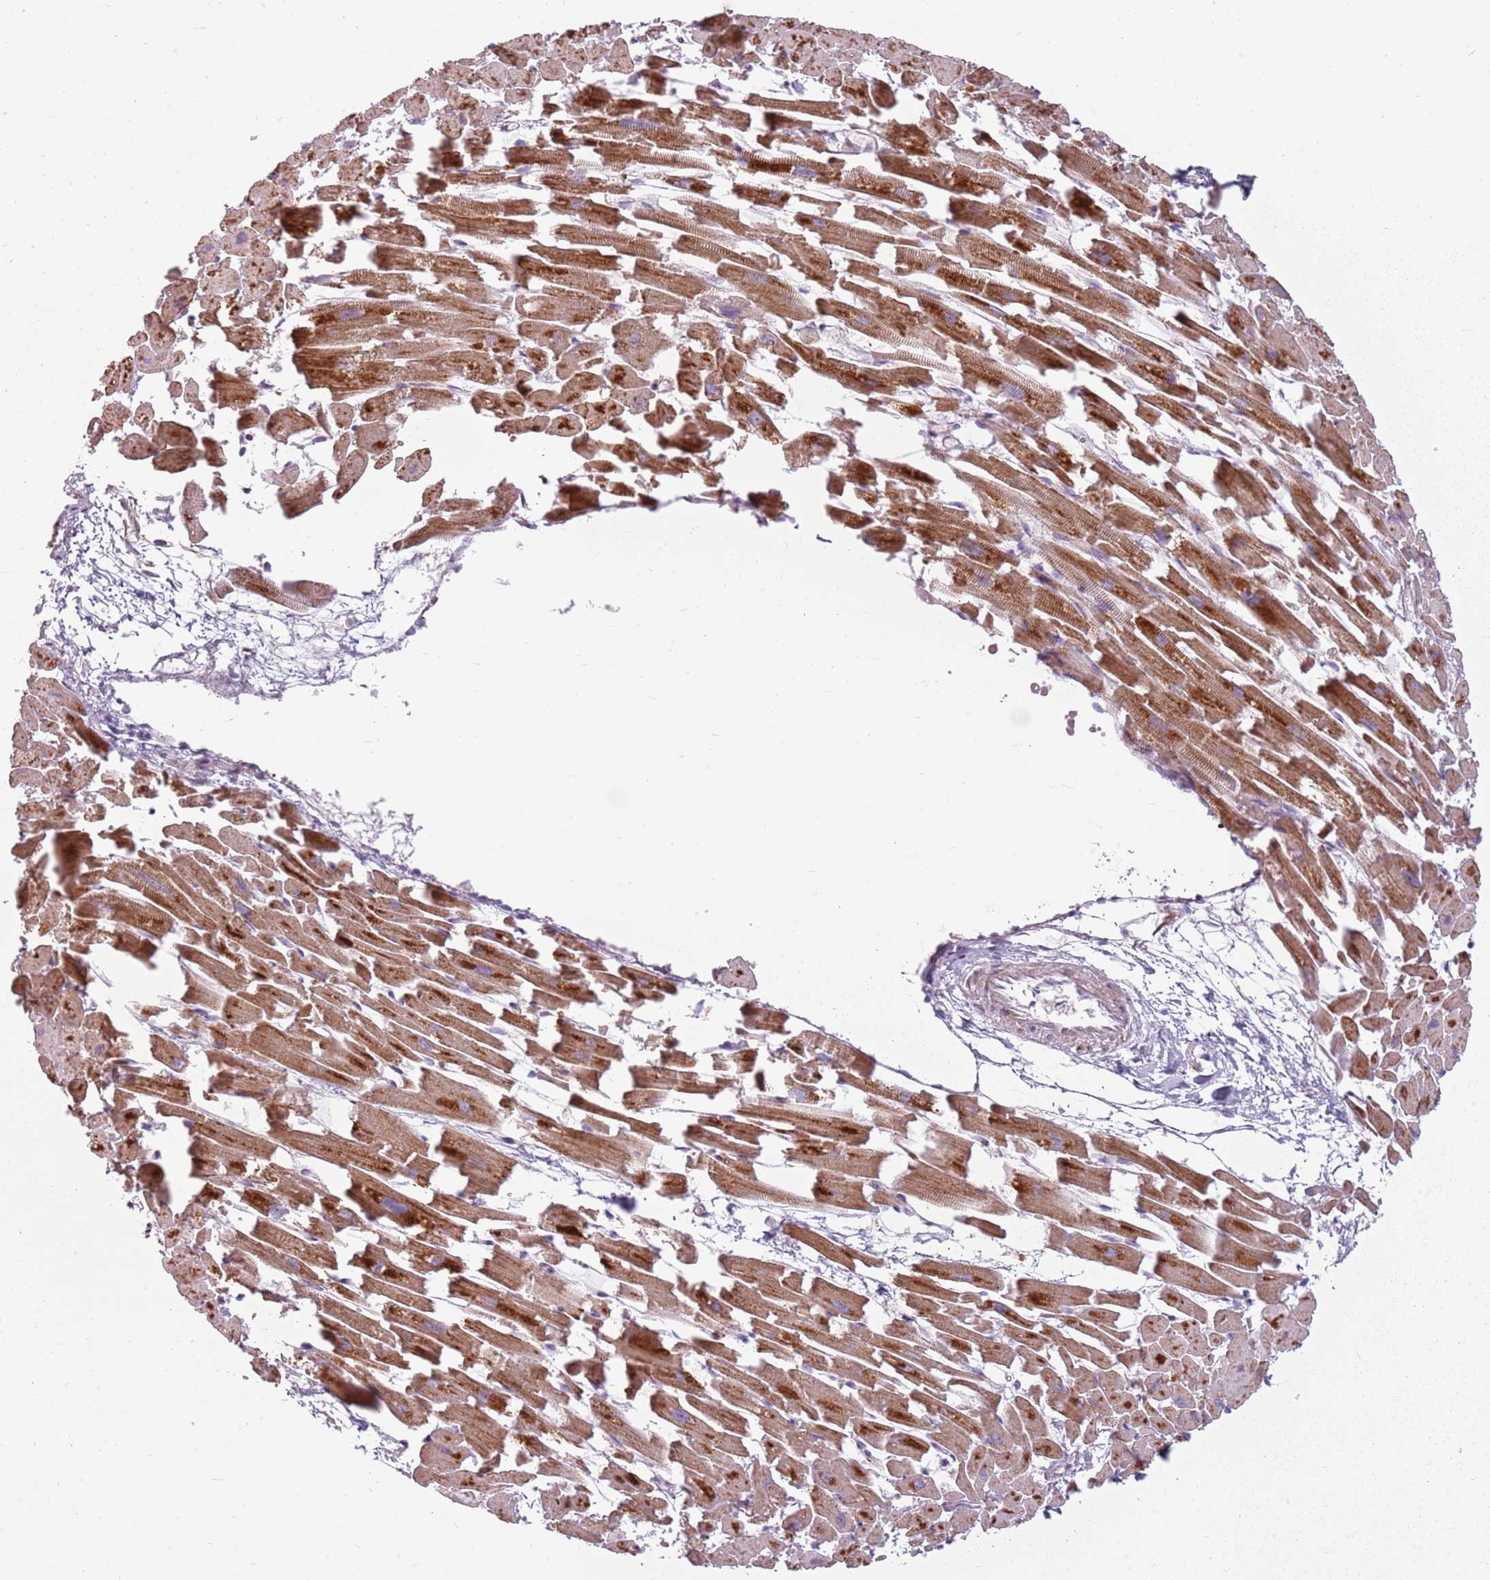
{"staining": {"intensity": "strong", "quantity": ">75%", "location": "cytoplasmic/membranous"}, "tissue": "heart muscle", "cell_type": "Cardiomyocytes", "image_type": "normal", "snomed": [{"axis": "morphology", "description": "Normal tissue, NOS"}, {"axis": "topography", "description": "Heart"}], "caption": "Strong cytoplasmic/membranous expression for a protein is appreciated in approximately >75% of cardiomyocytes of normal heart muscle using IHC.", "gene": "ZNF530", "patient": {"sex": "female", "age": 64}}